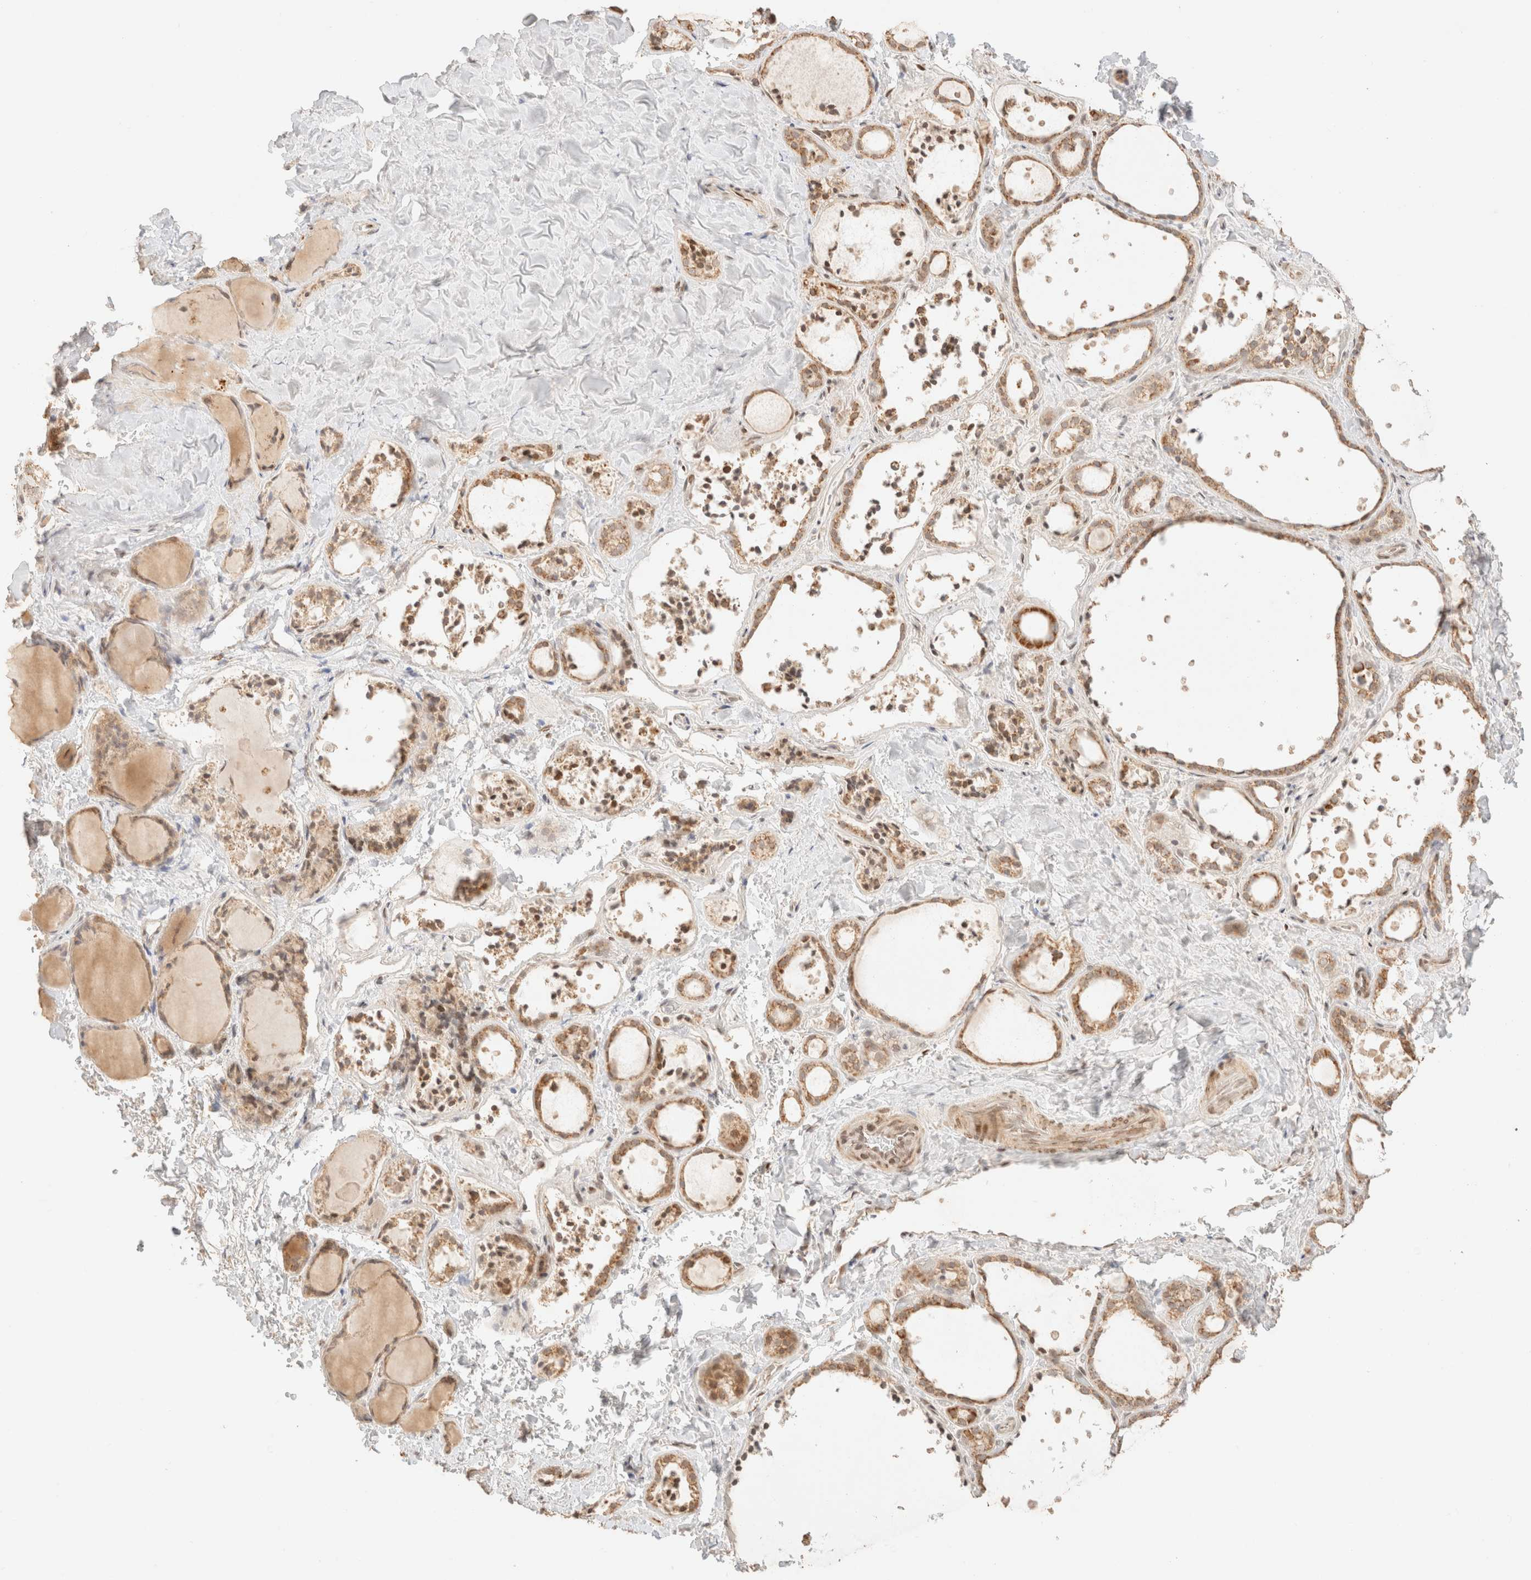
{"staining": {"intensity": "moderate", "quantity": ">75%", "location": "cytoplasmic/membranous"}, "tissue": "thyroid gland", "cell_type": "Glandular cells", "image_type": "normal", "snomed": [{"axis": "morphology", "description": "Normal tissue, NOS"}, {"axis": "topography", "description": "Thyroid gland"}], "caption": "Thyroid gland stained with immunohistochemistry demonstrates moderate cytoplasmic/membranous staining in approximately >75% of glandular cells.", "gene": "TACO1", "patient": {"sex": "female", "age": 44}}